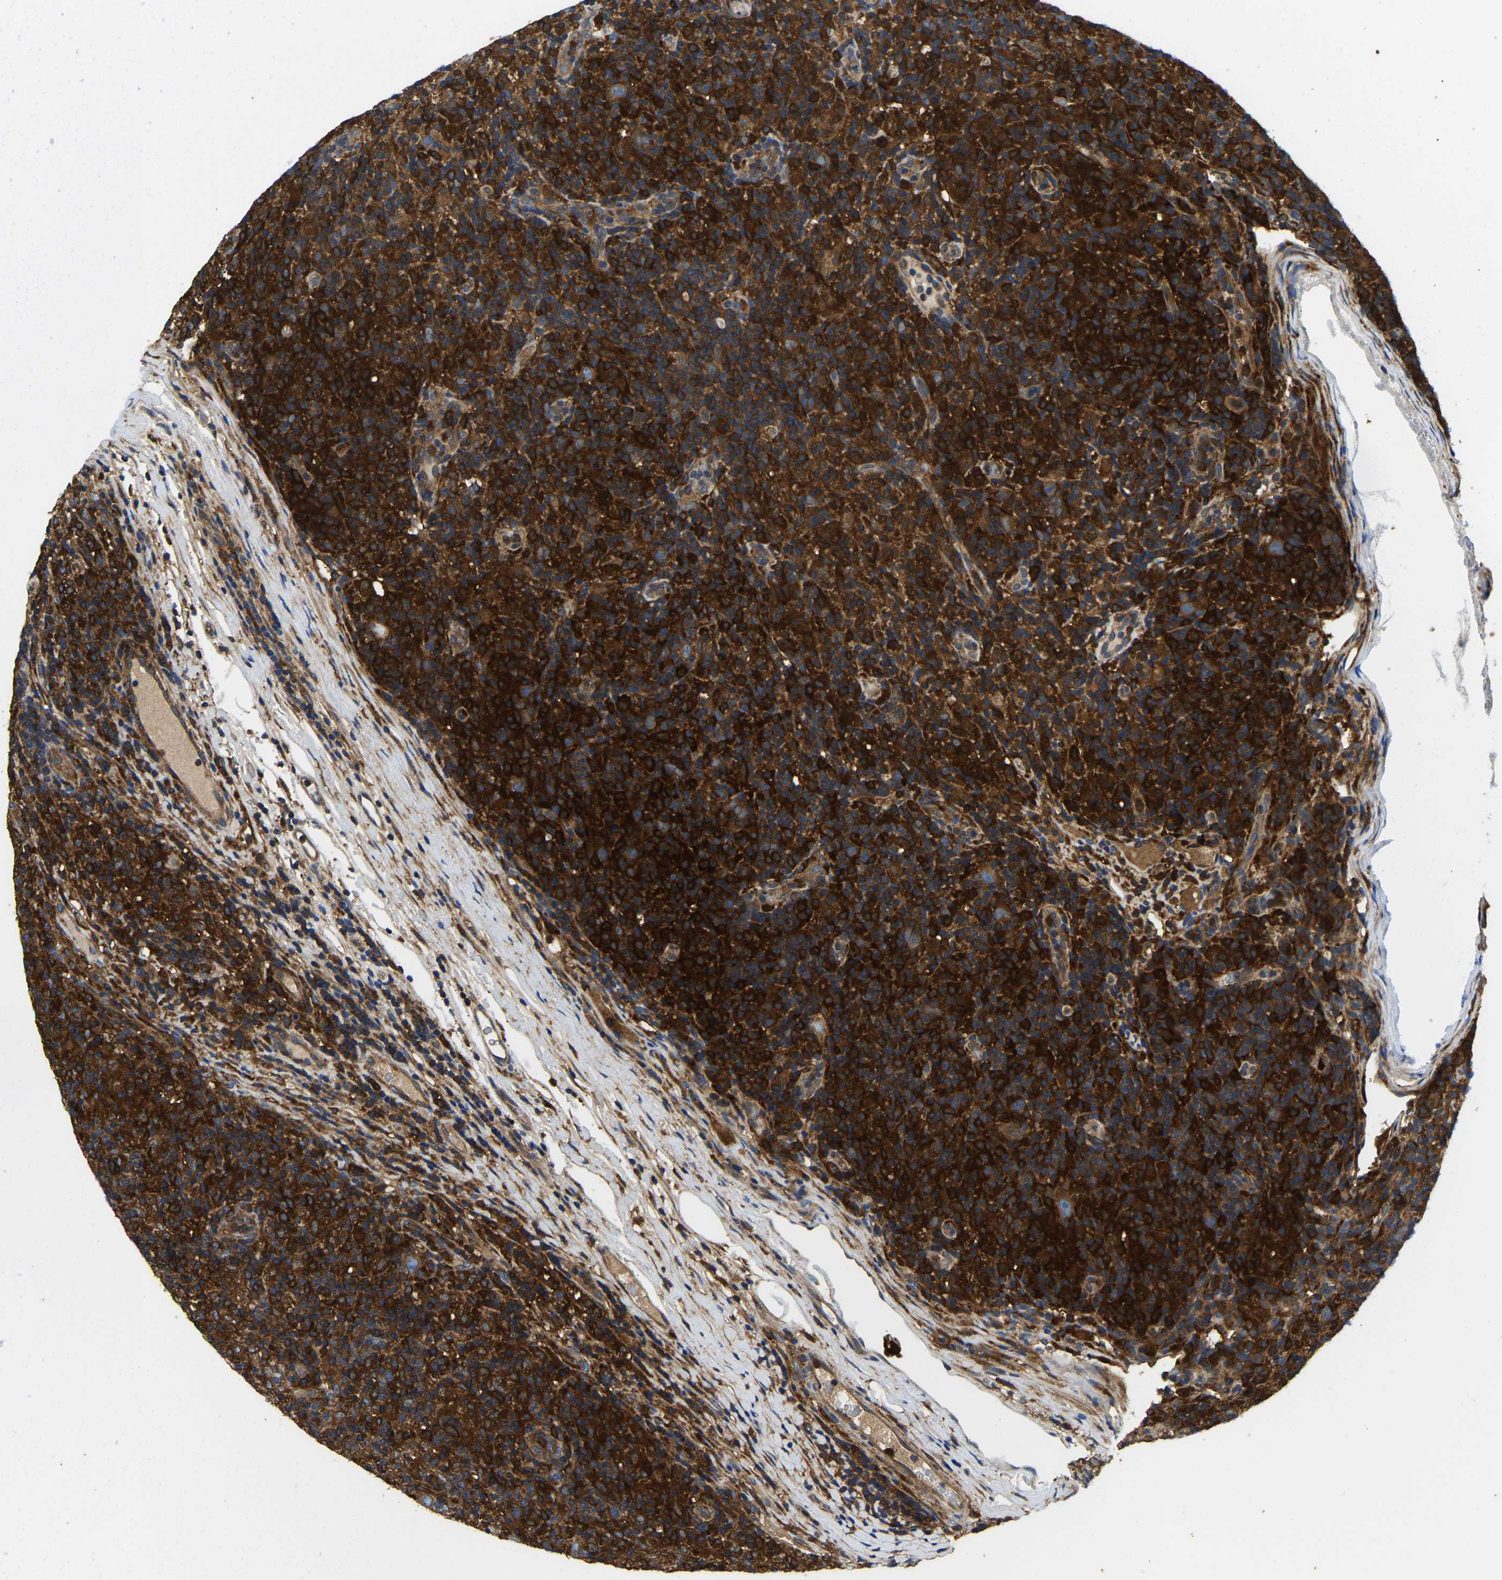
{"staining": {"intensity": "moderate", "quantity": ">75%", "location": "cytoplasmic/membranous"}, "tissue": "lymphoma", "cell_type": "Tumor cells", "image_type": "cancer", "snomed": [{"axis": "morphology", "description": "Hodgkin's disease, NOS"}, {"axis": "topography", "description": "Lymph node"}], "caption": "Moderate cytoplasmic/membranous staining for a protein is present in approximately >75% of tumor cells of Hodgkin's disease using immunohistochemistry.", "gene": "STAT2", "patient": {"sex": "male", "age": 70}}